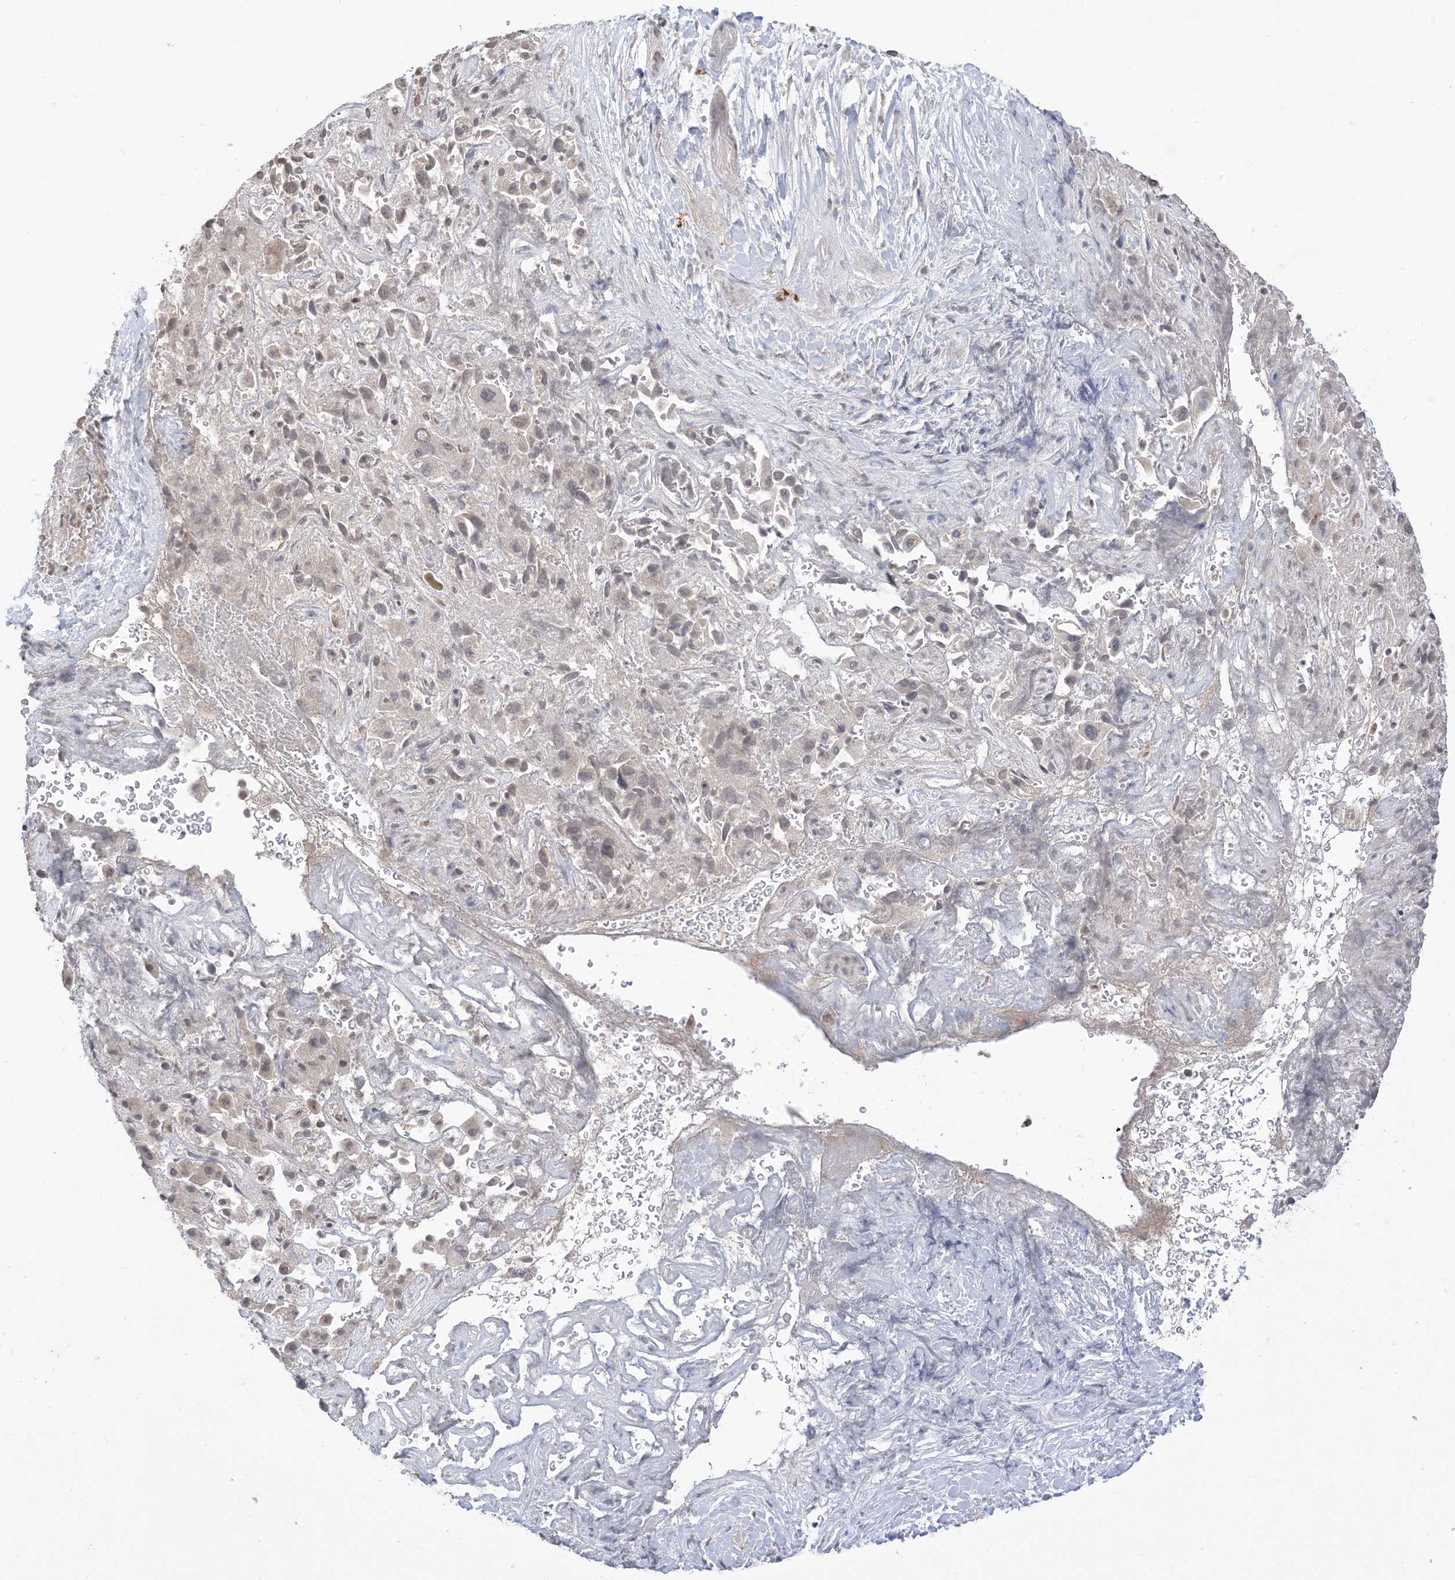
{"staining": {"intensity": "negative", "quantity": "none", "location": "none"}, "tissue": "liver cancer", "cell_type": "Tumor cells", "image_type": "cancer", "snomed": [{"axis": "morphology", "description": "Cholangiocarcinoma"}, {"axis": "topography", "description": "Liver"}], "caption": "This micrograph is of liver cancer (cholangiocarcinoma) stained with IHC to label a protein in brown with the nuclei are counter-stained blue. There is no staining in tumor cells.", "gene": "RANBP9", "patient": {"sex": "female", "age": 52}}